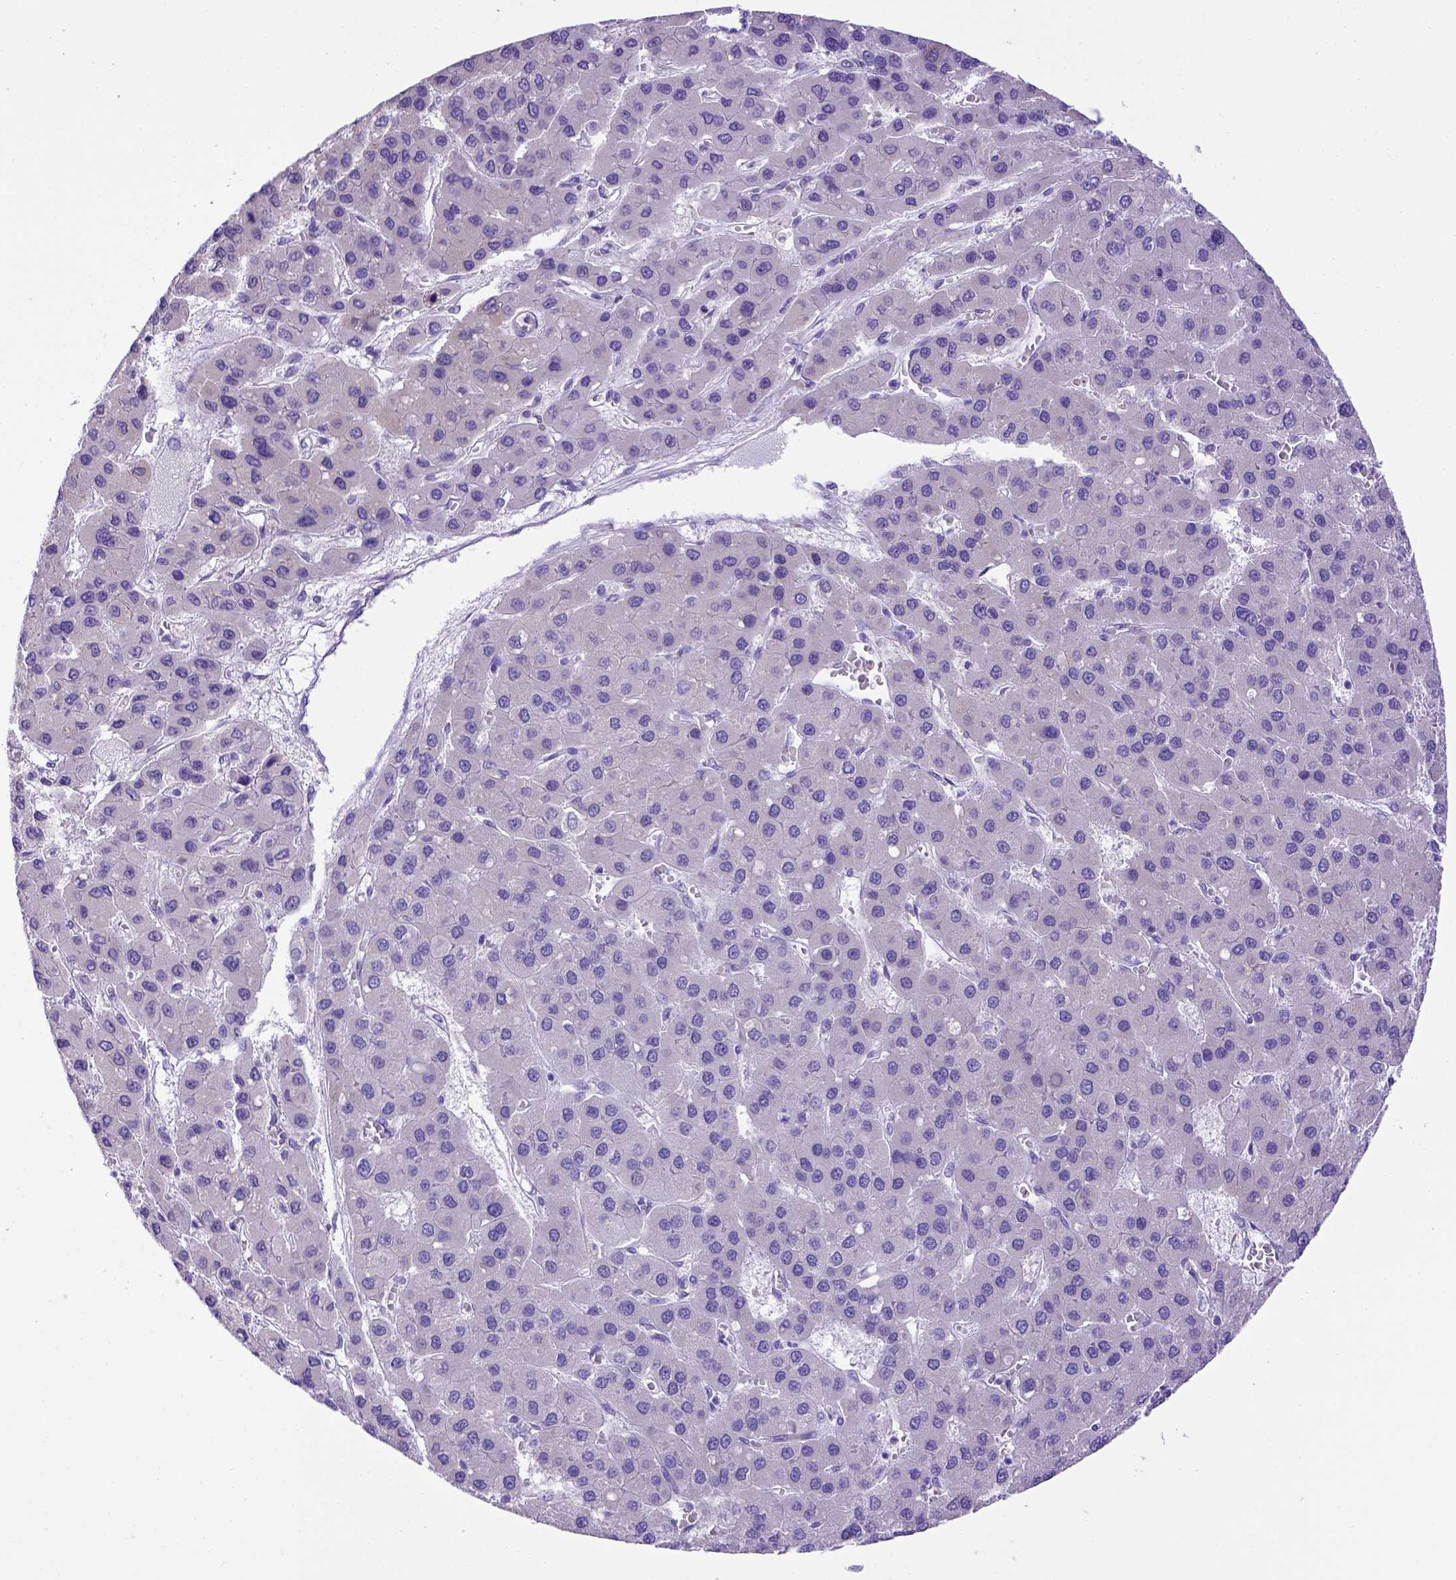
{"staining": {"intensity": "negative", "quantity": "none", "location": "none"}, "tissue": "liver cancer", "cell_type": "Tumor cells", "image_type": "cancer", "snomed": [{"axis": "morphology", "description": "Carcinoma, Hepatocellular, NOS"}, {"axis": "topography", "description": "Liver"}], "caption": "DAB (3,3'-diaminobenzidine) immunohistochemical staining of hepatocellular carcinoma (liver) demonstrates no significant staining in tumor cells.", "gene": "PTGES", "patient": {"sex": "female", "age": 41}}